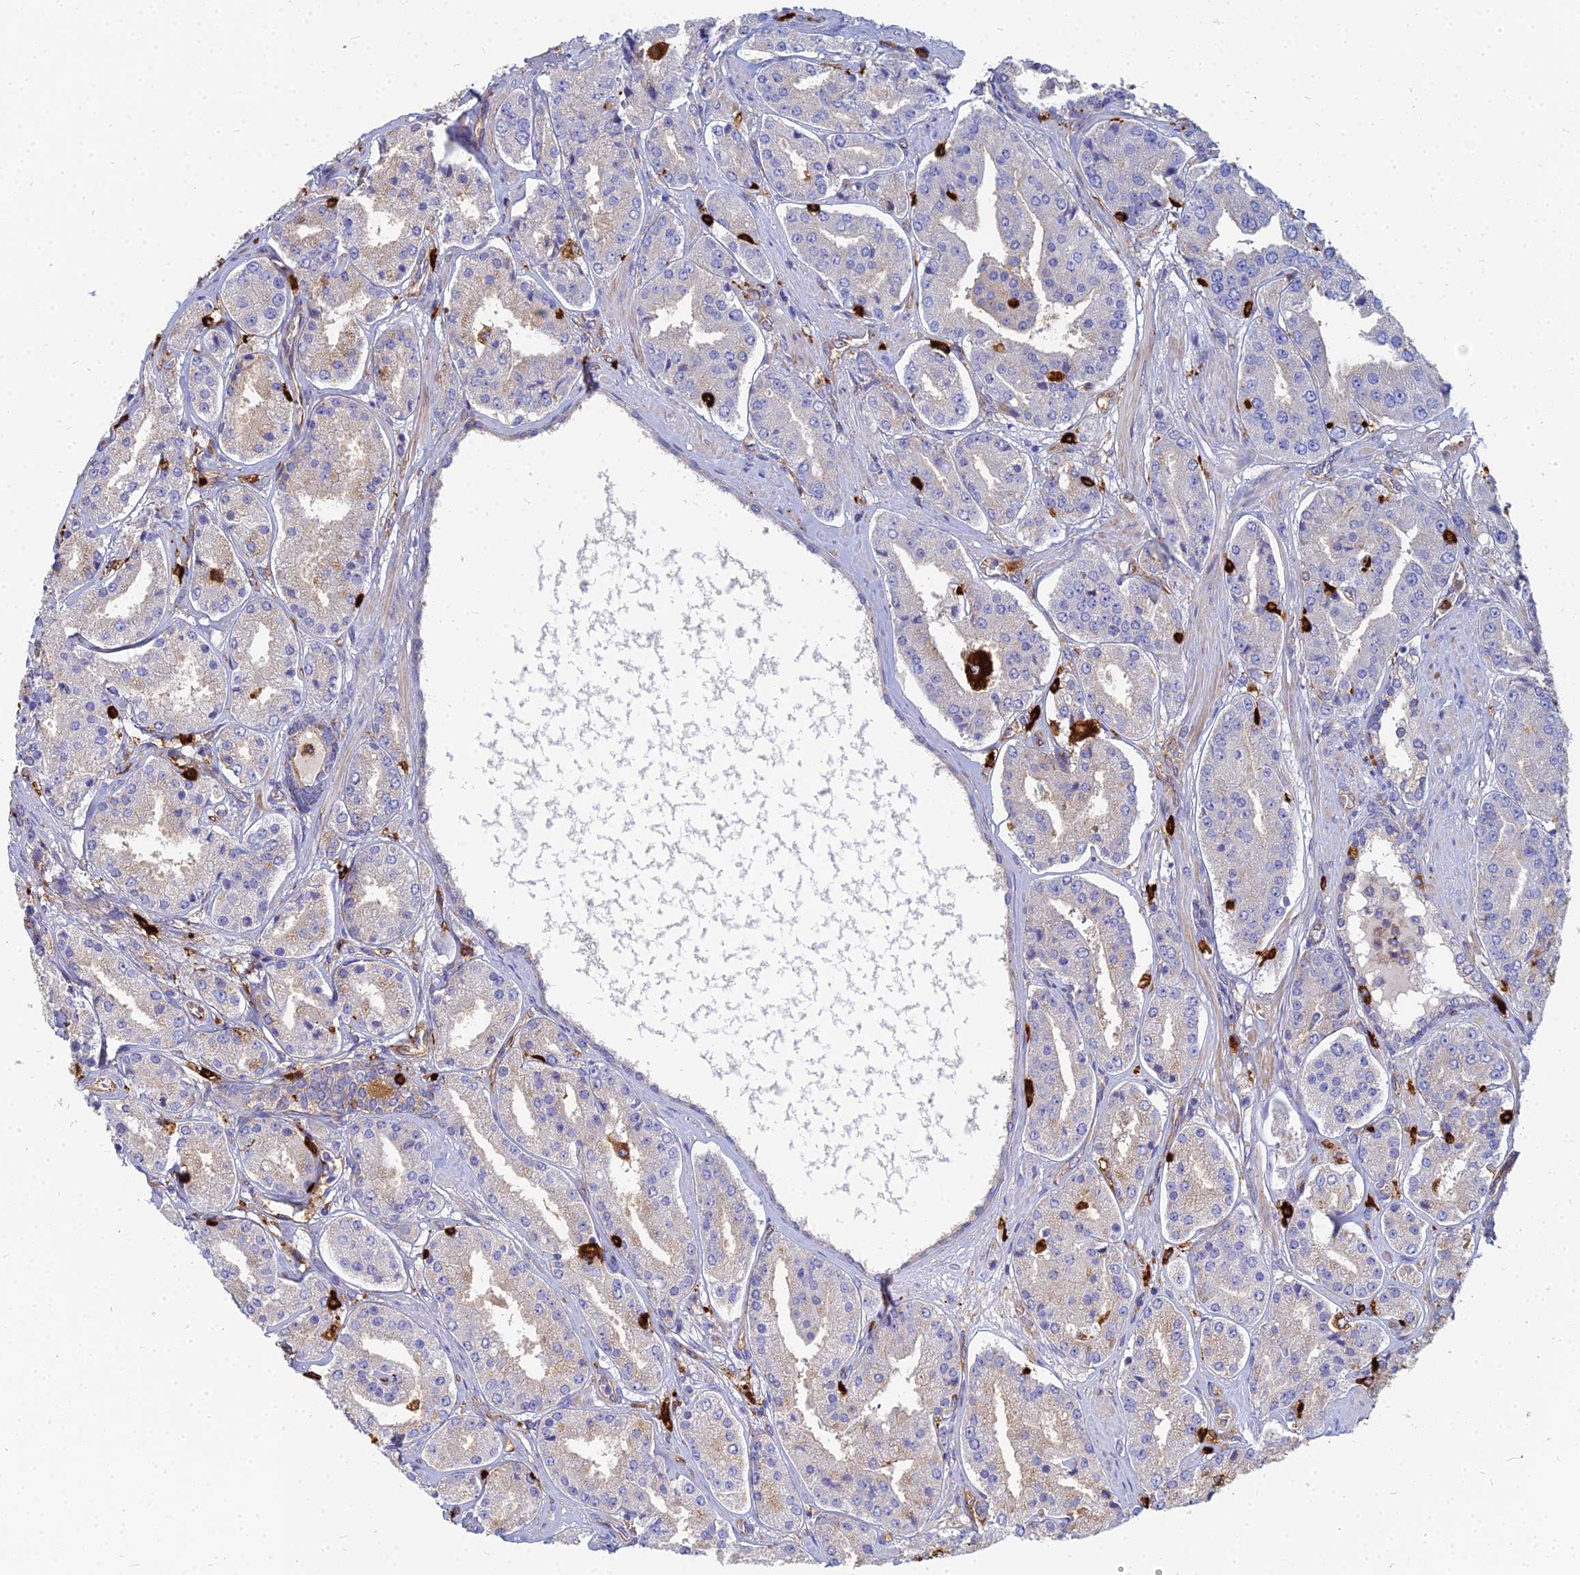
{"staining": {"intensity": "moderate", "quantity": "<25%", "location": "cytoplasmic/membranous"}, "tissue": "prostate cancer", "cell_type": "Tumor cells", "image_type": "cancer", "snomed": [{"axis": "morphology", "description": "Adenocarcinoma, High grade"}, {"axis": "topography", "description": "Prostate"}], "caption": "Immunohistochemistry (IHC) (DAB) staining of prostate cancer displays moderate cytoplasmic/membranous protein staining in approximately <25% of tumor cells.", "gene": "VAT1", "patient": {"sex": "male", "age": 63}}